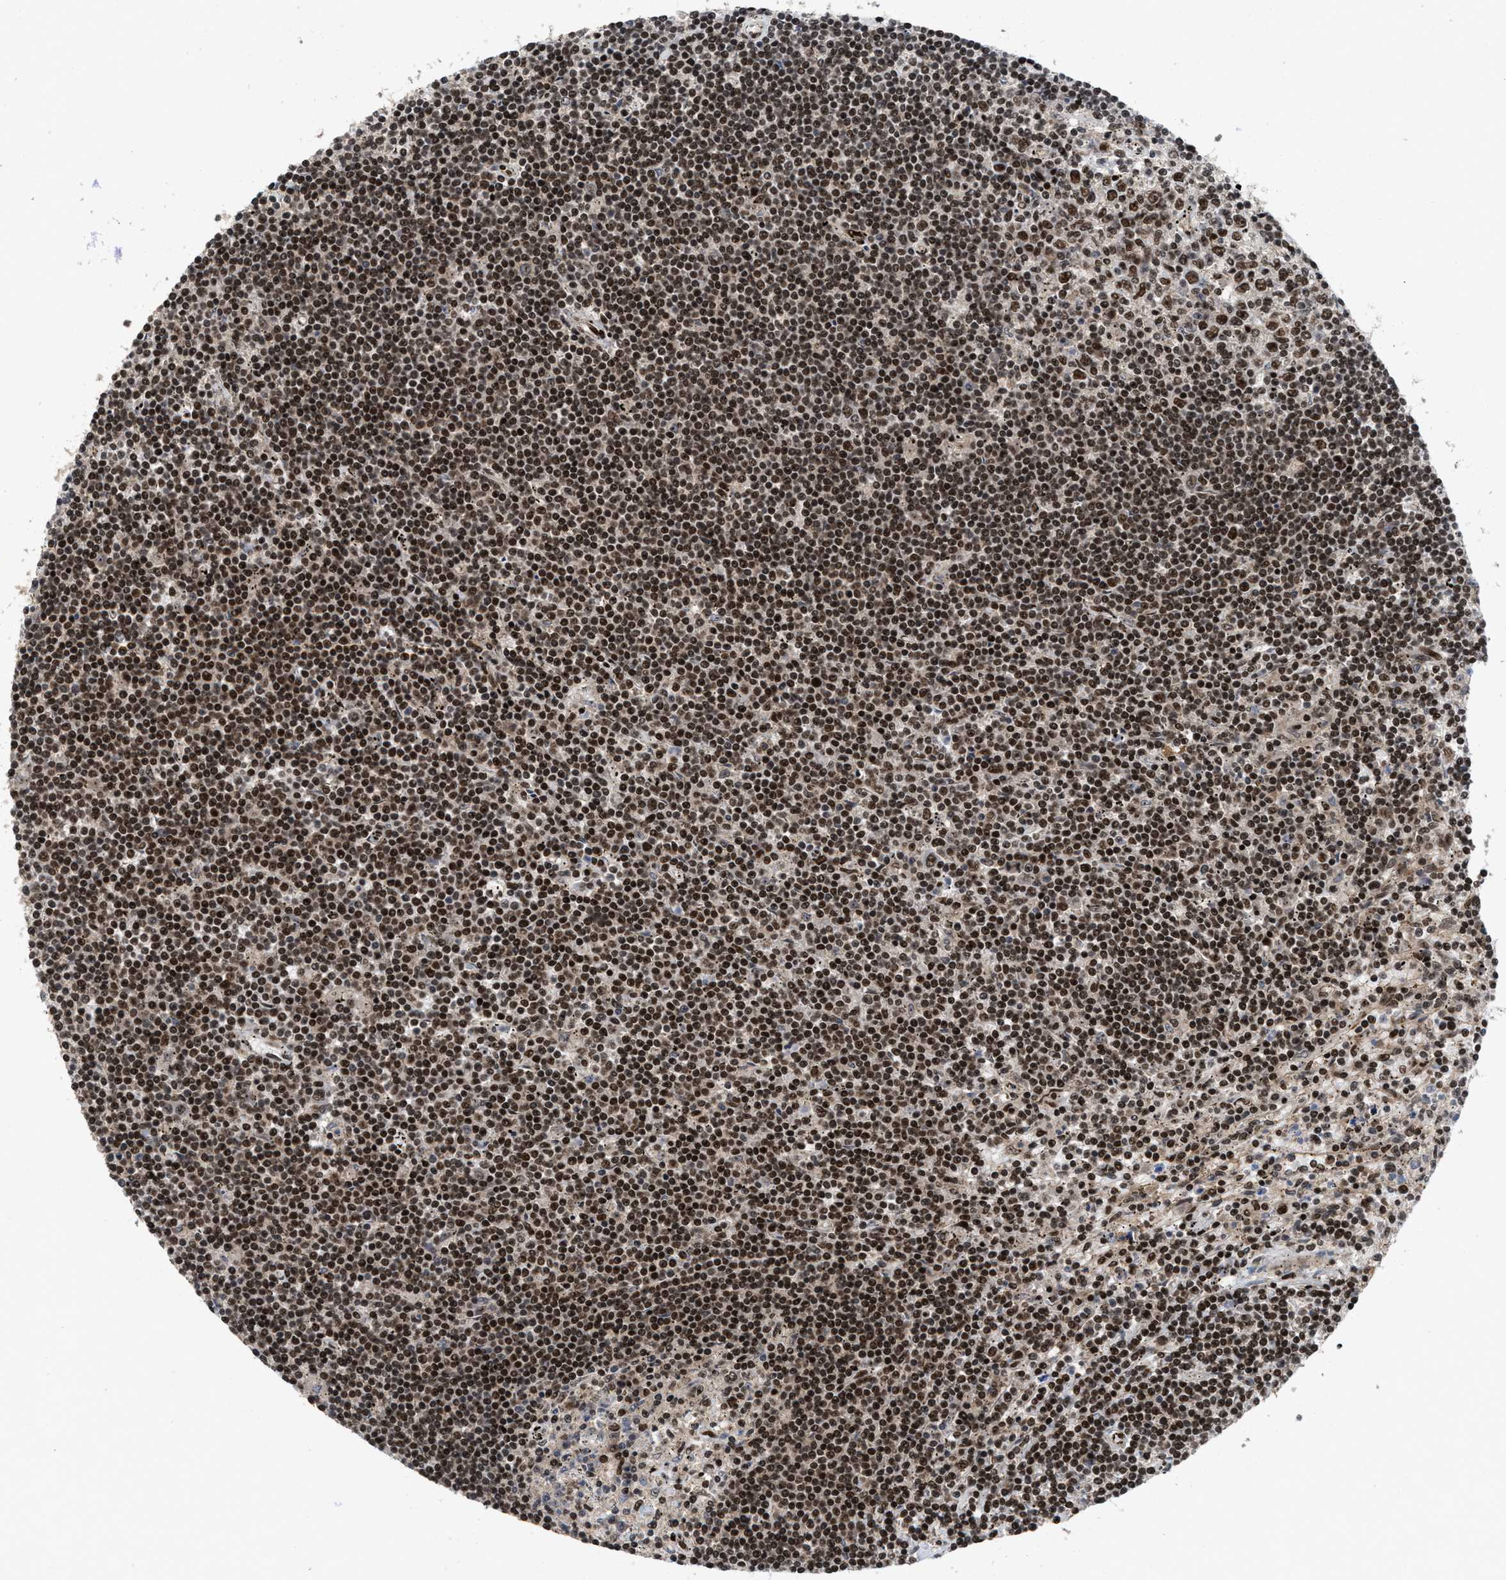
{"staining": {"intensity": "moderate", "quantity": ">75%", "location": "nuclear"}, "tissue": "lymphoma", "cell_type": "Tumor cells", "image_type": "cancer", "snomed": [{"axis": "morphology", "description": "Malignant lymphoma, non-Hodgkin's type, Low grade"}, {"axis": "topography", "description": "Spleen"}], "caption": "Moderate nuclear positivity is seen in approximately >75% of tumor cells in low-grade malignant lymphoma, non-Hodgkin's type. (Stains: DAB (3,3'-diaminobenzidine) in brown, nuclei in blue, Microscopy: brightfield microscopy at high magnification).", "gene": "WIZ", "patient": {"sex": "male", "age": 76}}